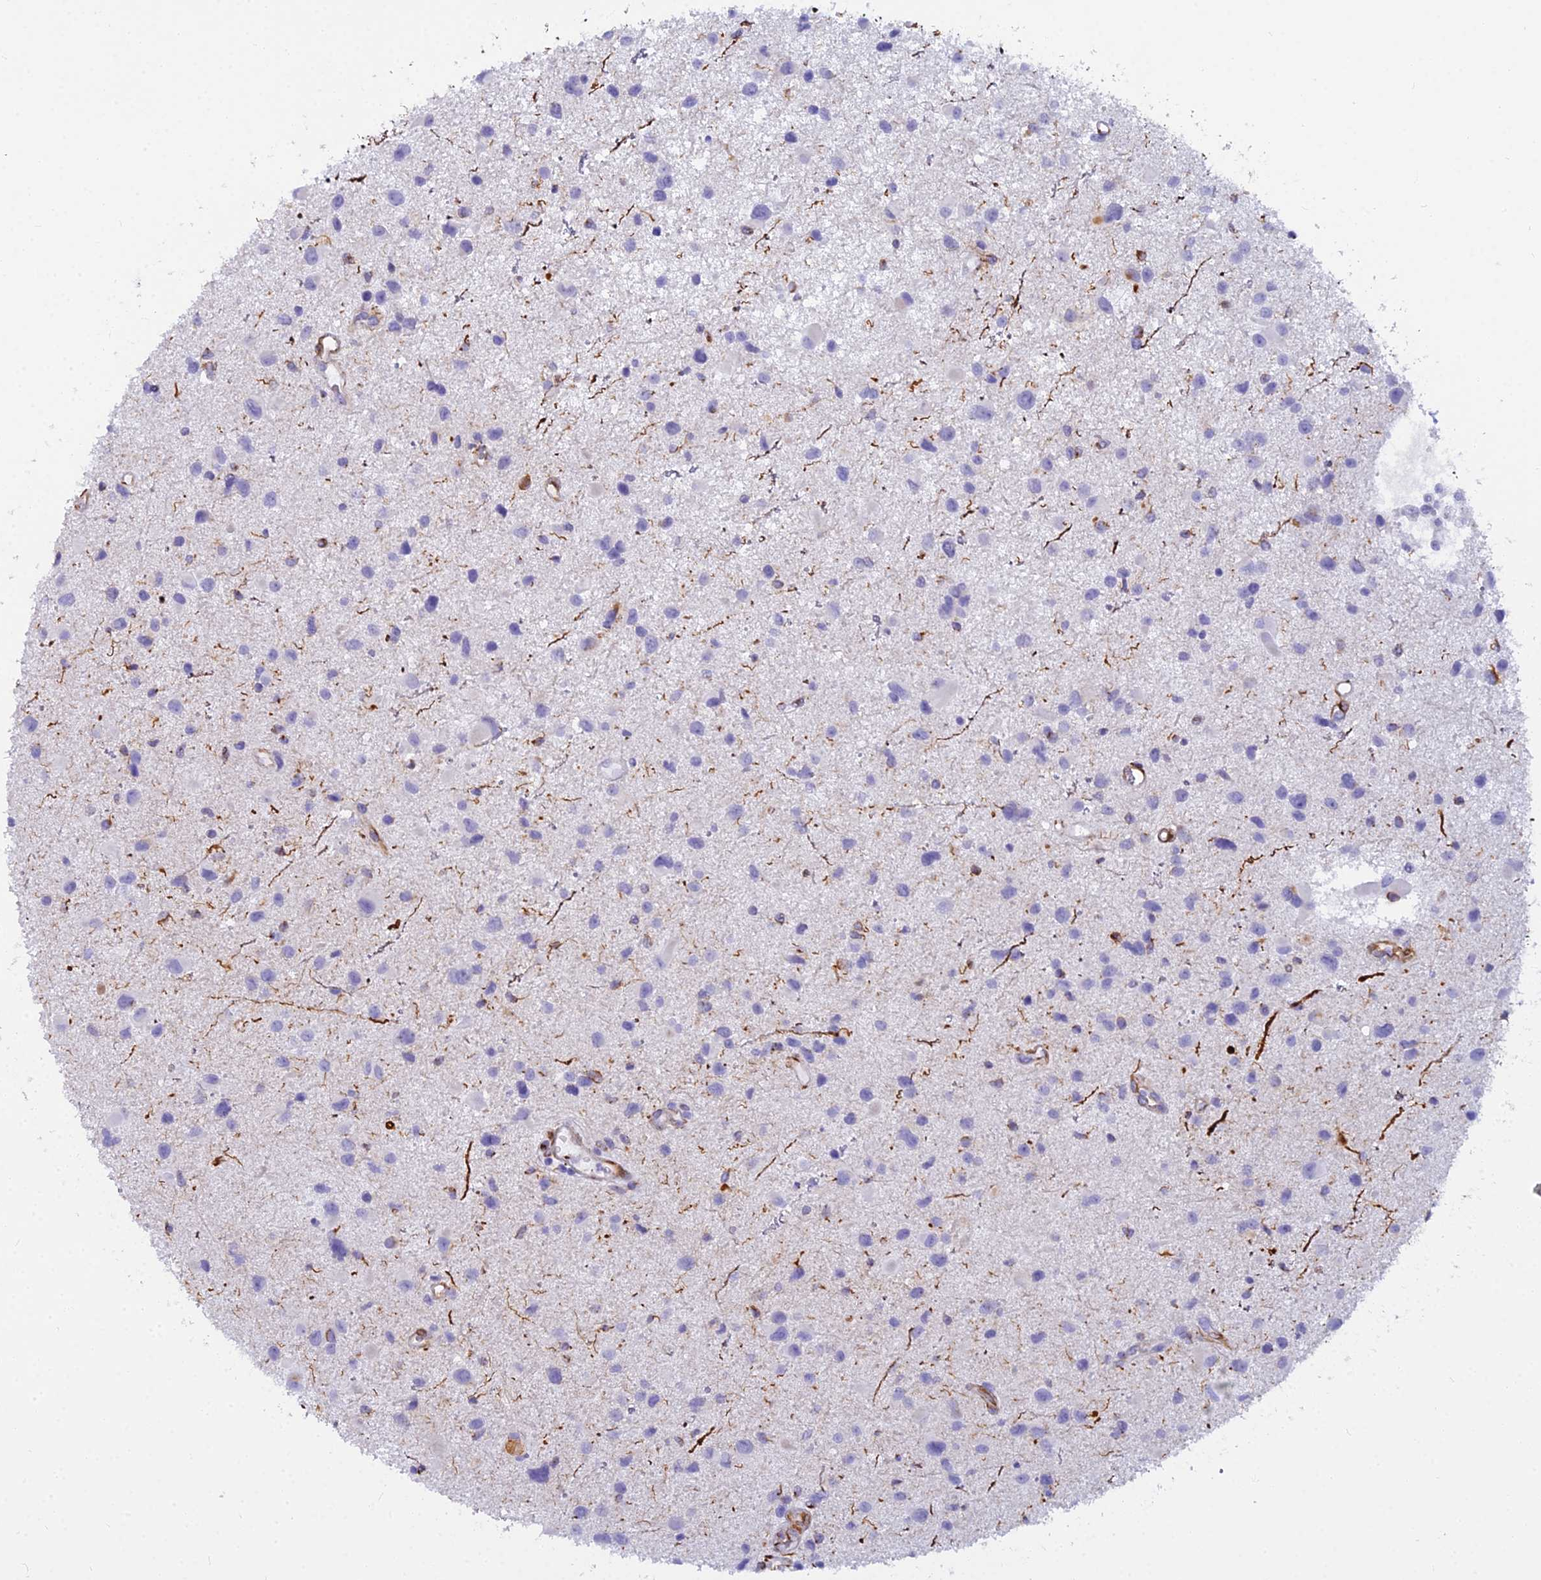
{"staining": {"intensity": "negative", "quantity": "none", "location": "none"}, "tissue": "glioma", "cell_type": "Tumor cells", "image_type": "cancer", "snomed": [{"axis": "morphology", "description": "Glioma, malignant, Low grade"}, {"axis": "topography", "description": "Brain"}], "caption": "Low-grade glioma (malignant) was stained to show a protein in brown. There is no significant positivity in tumor cells.", "gene": "EVI2A", "patient": {"sex": "female", "age": 32}}